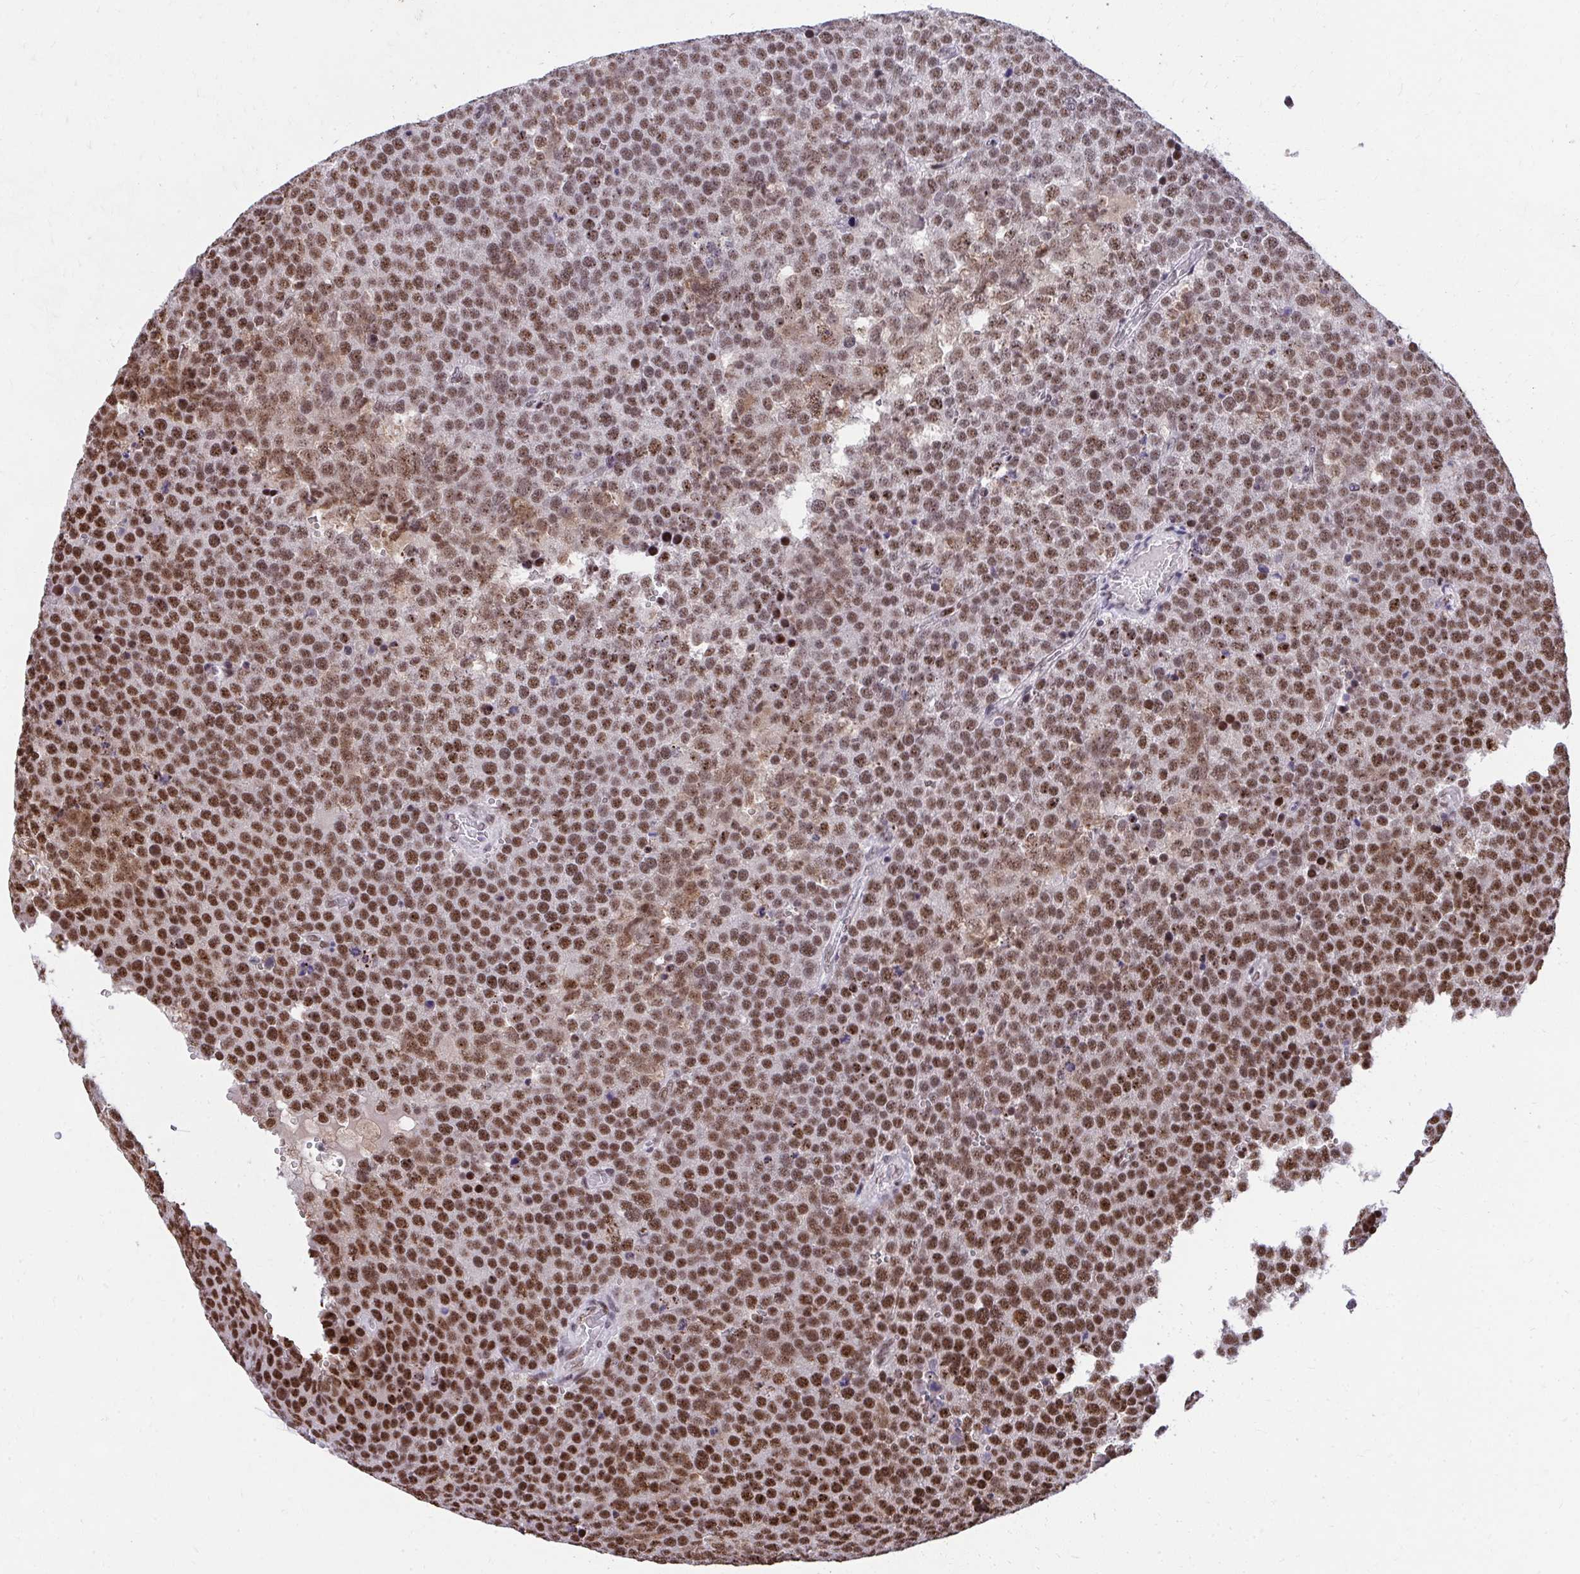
{"staining": {"intensity": "moderate", "quantity": ">75%", "location": "nuclear"}, "tissue": "testis cancer", "cell_type": "Tumor cells", "image_type": "cancer", "snomed": [{"axis": "morphology", "description": "Seminoma, NOS"}, {"axis": "topography", "description": "Testis"}], "caption": "This is a histology image of immunohistochemistry (IHC) staining of testis seminoma, which shows moderate positivity in the nuclear of tumor cells.", "gene": "SYNE4", "patient": {"sex": "male", "age": 71}}